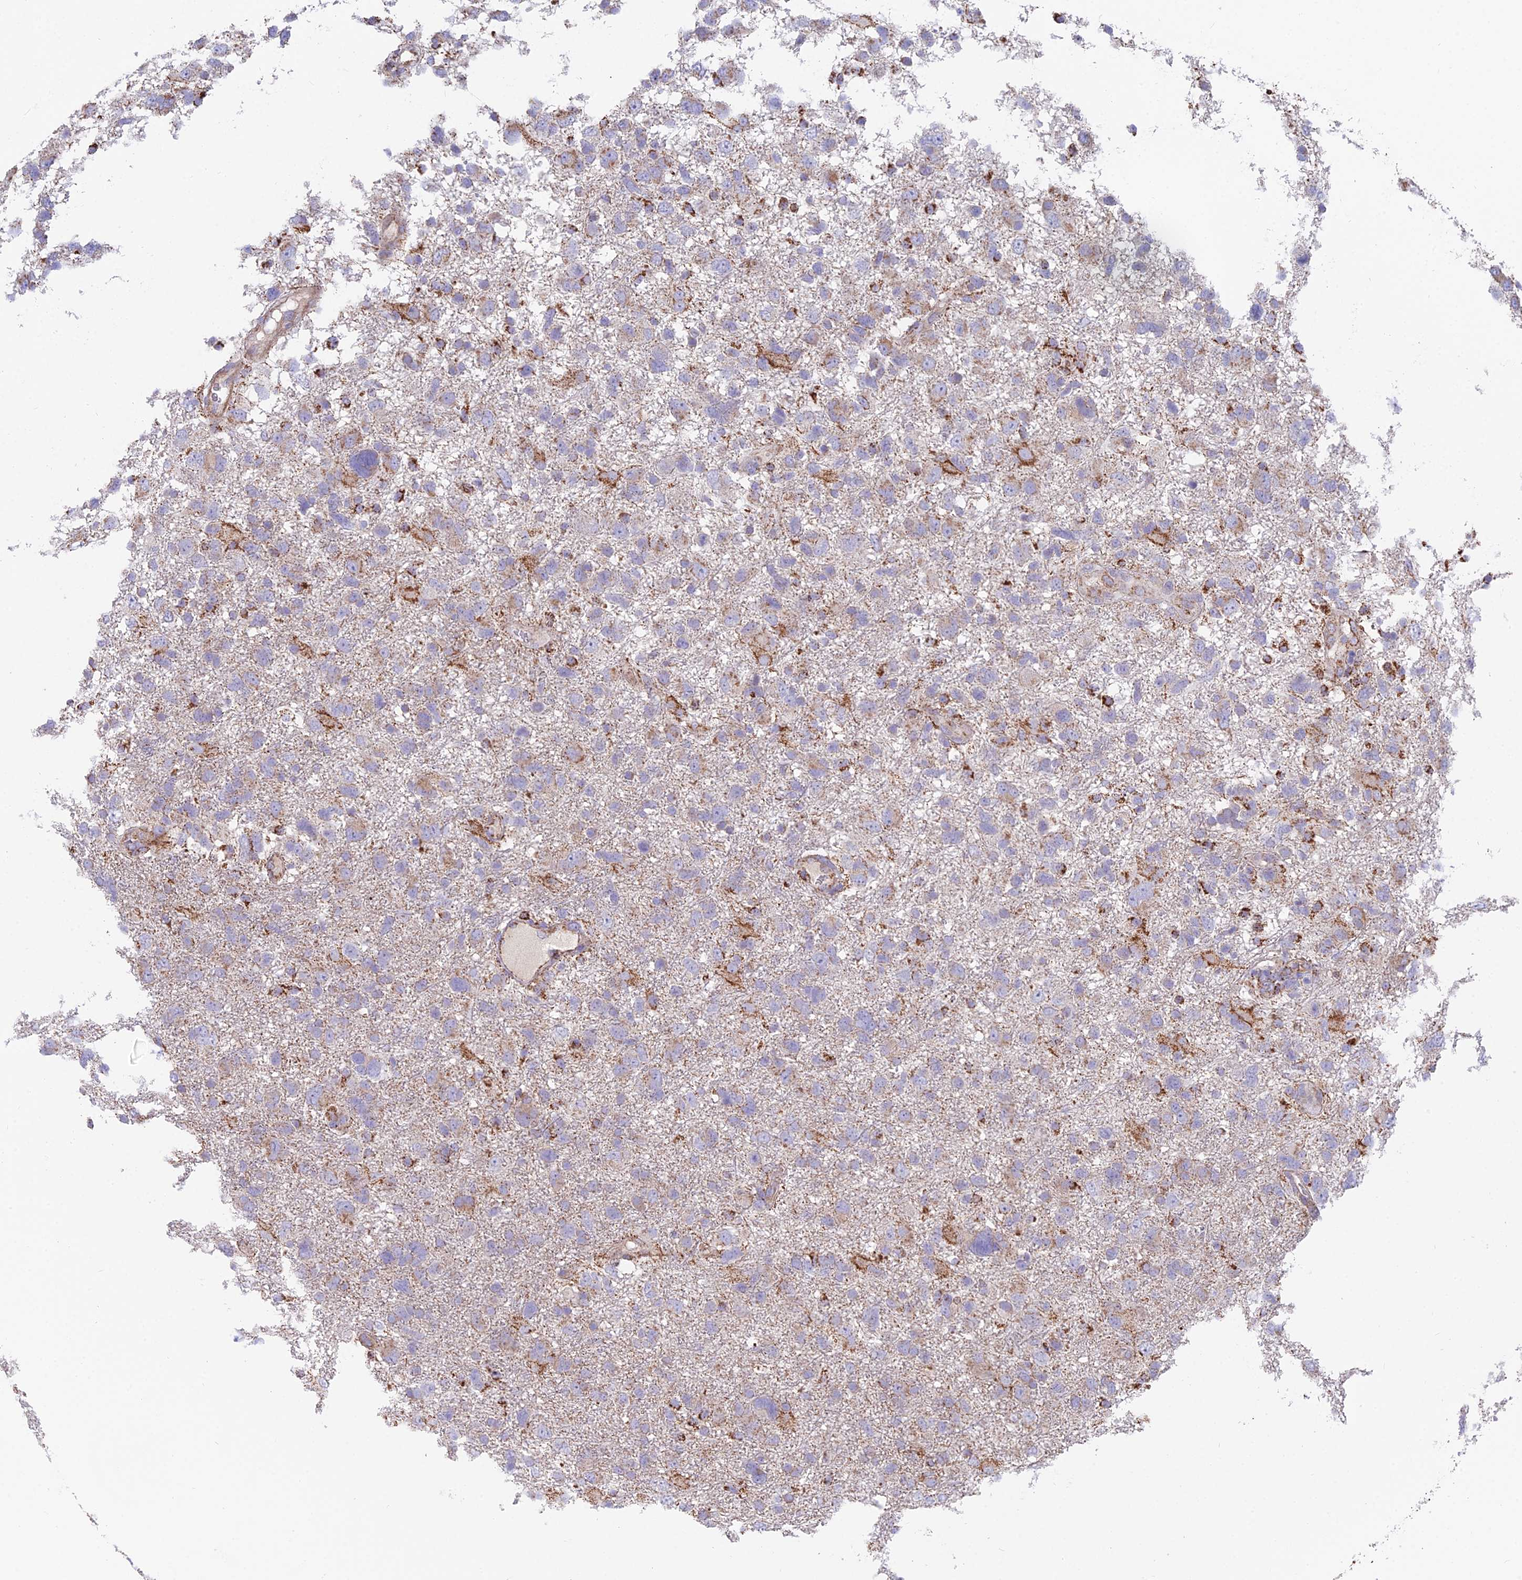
{"staining": {"intensity": "moderate", "quantity": "<25%", "location": "cytoplasmic/membranous"}, "tissue": "glioma", "cell_type": "Tumor cells", "image_type": "cancer", "snomed": [{"axis": "morphology", "description": "Glioma, malignant, High grade"}, {"axis": "topography", "description": "Brain"}], "caption": "About <25% of tumor cells in high-grade glioma (malignant) show moderate cytoplasmic/membranous protein staining as visualized by brown immunohistochemical staining.", "gene": "TIGD6", "patient": {"sex": "male", "age": 61}}